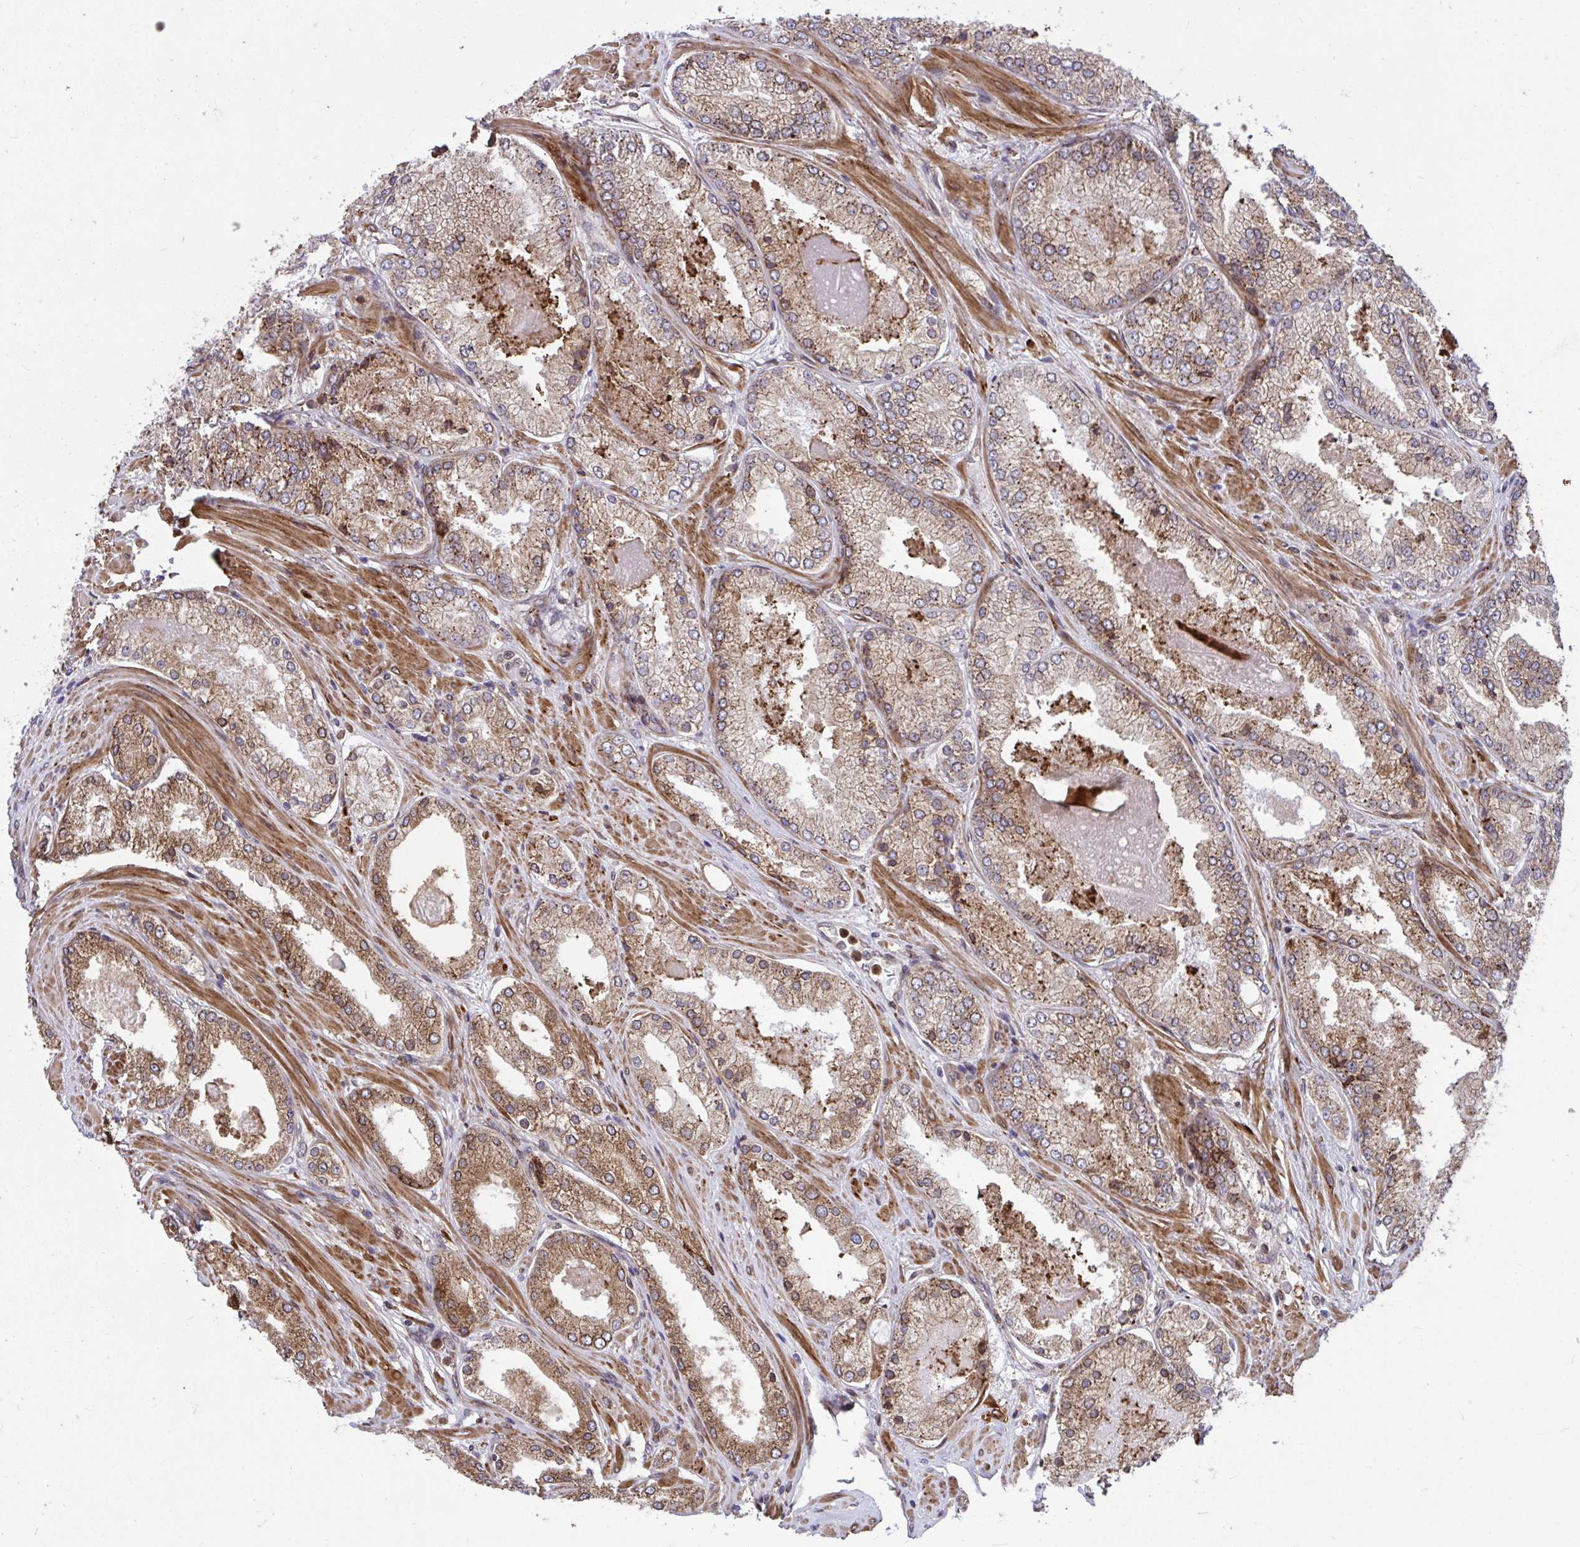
{"staining": {"intensity": "moderate", "quantity": ">75%", "location": "cytoplasmic/membranous"}, "tissue": "prostate cancer", "cell_type": "Tumor cells", "image_type": "cancer", "snomed": [{"axis": "morphology", "description": "Adenocarcinoma, Low grade"}, {"axis": "topography", "description": "Prostate"}], "caption": "Protein analysis of prostate cancer (low-grade adenocarcinoma) tissue displays moderate cytoplasmic/membranous positivity in approximately >75% of tumor cells.", "gene": "STIM2", "patient": {"sex": "male", "age": 68}}